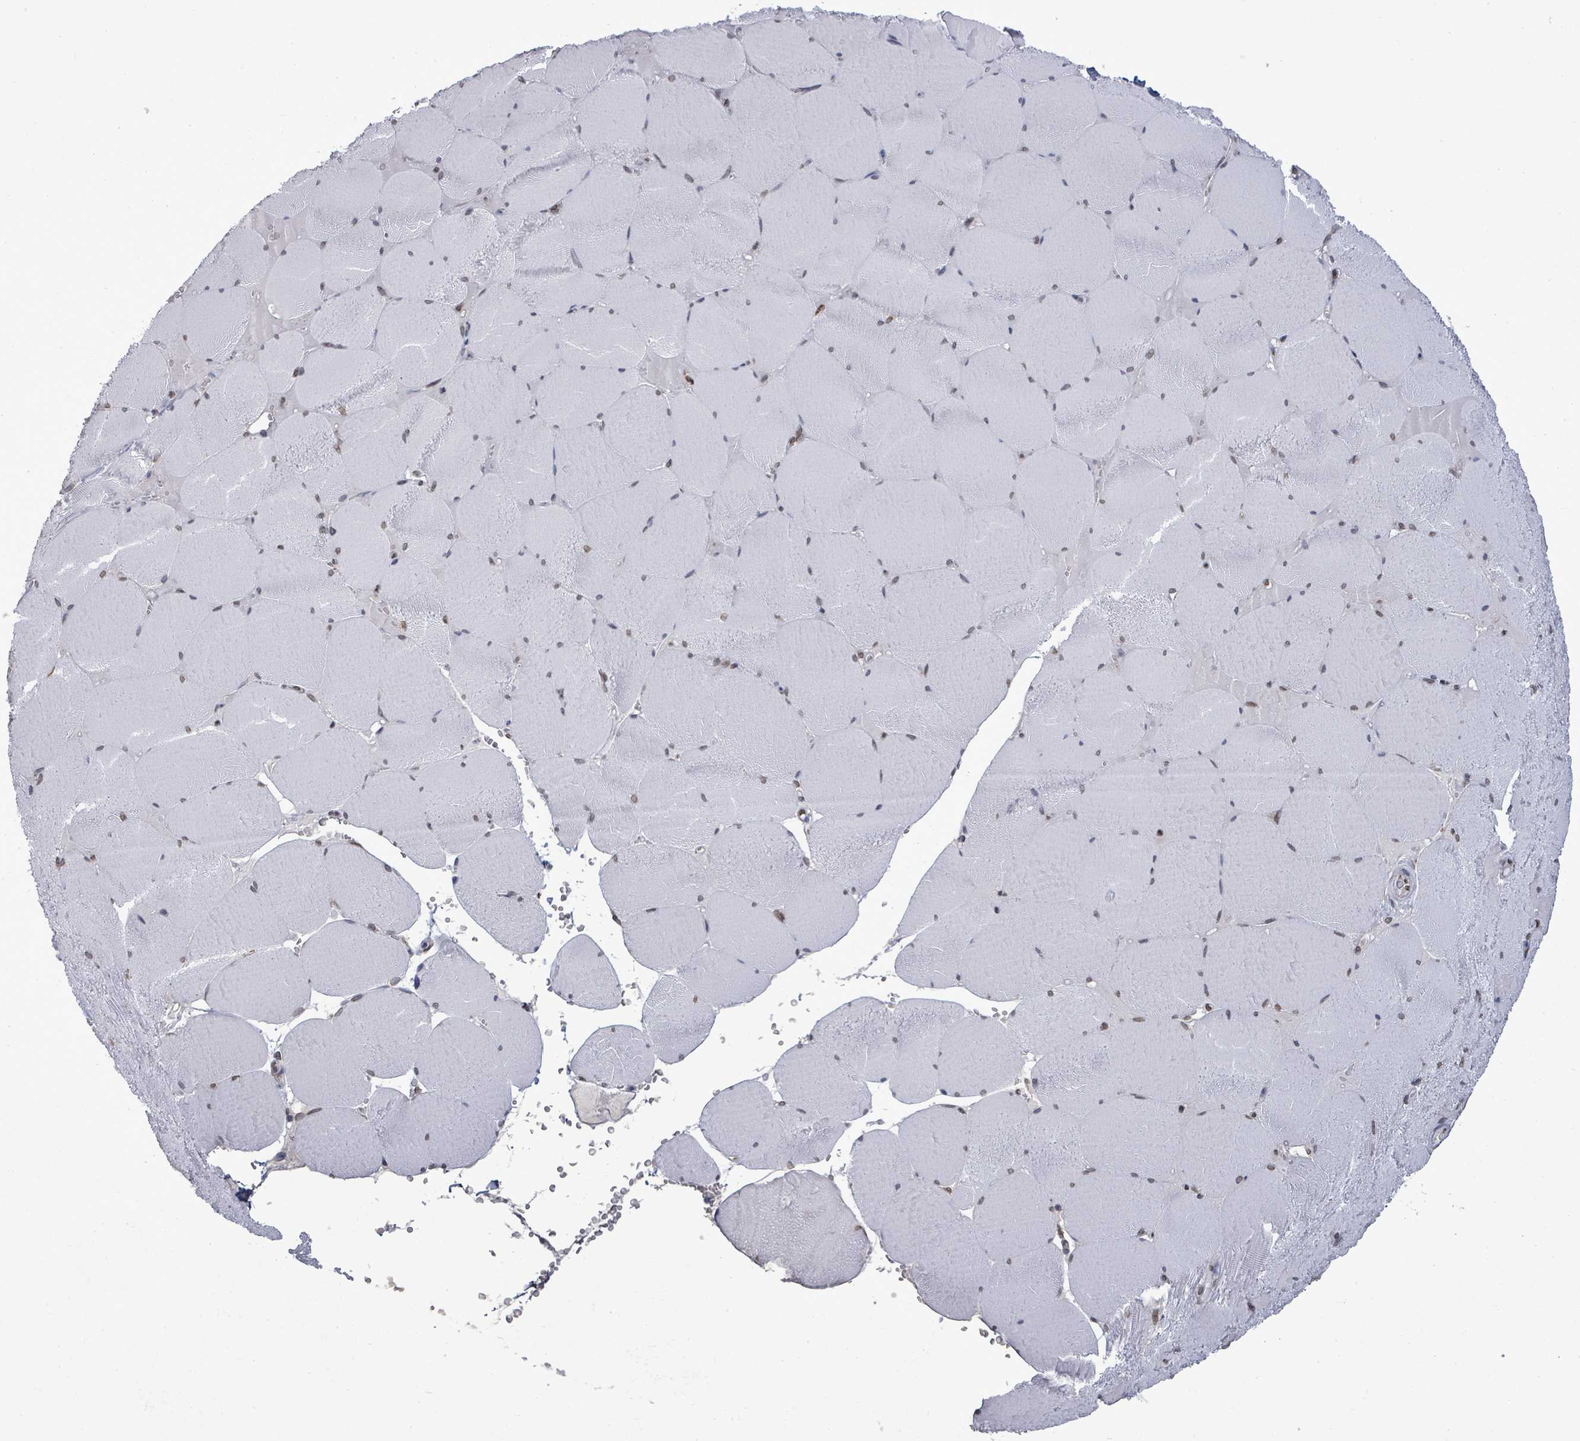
{"staining": {"intensity": "moderate", "quantity": "<25%", "location": "nuclear"}, "tissue": "skeletal muscle", "cell_type": "Myocytes", "image_type": "normal", "snomed": [{"axis": "morphology", "description": "Normal tissue, NOS"}, {"axis": "topography", "description": "Skeletal muscle"}, {"axis": "topography", "description": "Head-Neck"}], "caption": "DAB immunohistochemical staining of normal human skeletal muscle demonstrates moderate nuclear protein positivity in about <25% of myocytes. (Stains: DAB in brown, nuclei in blue, Microscopy: brightfield microscopy at high magnification).", "gene": "ARFGAP1", "patient": {"sex": "male", "age": 66}}